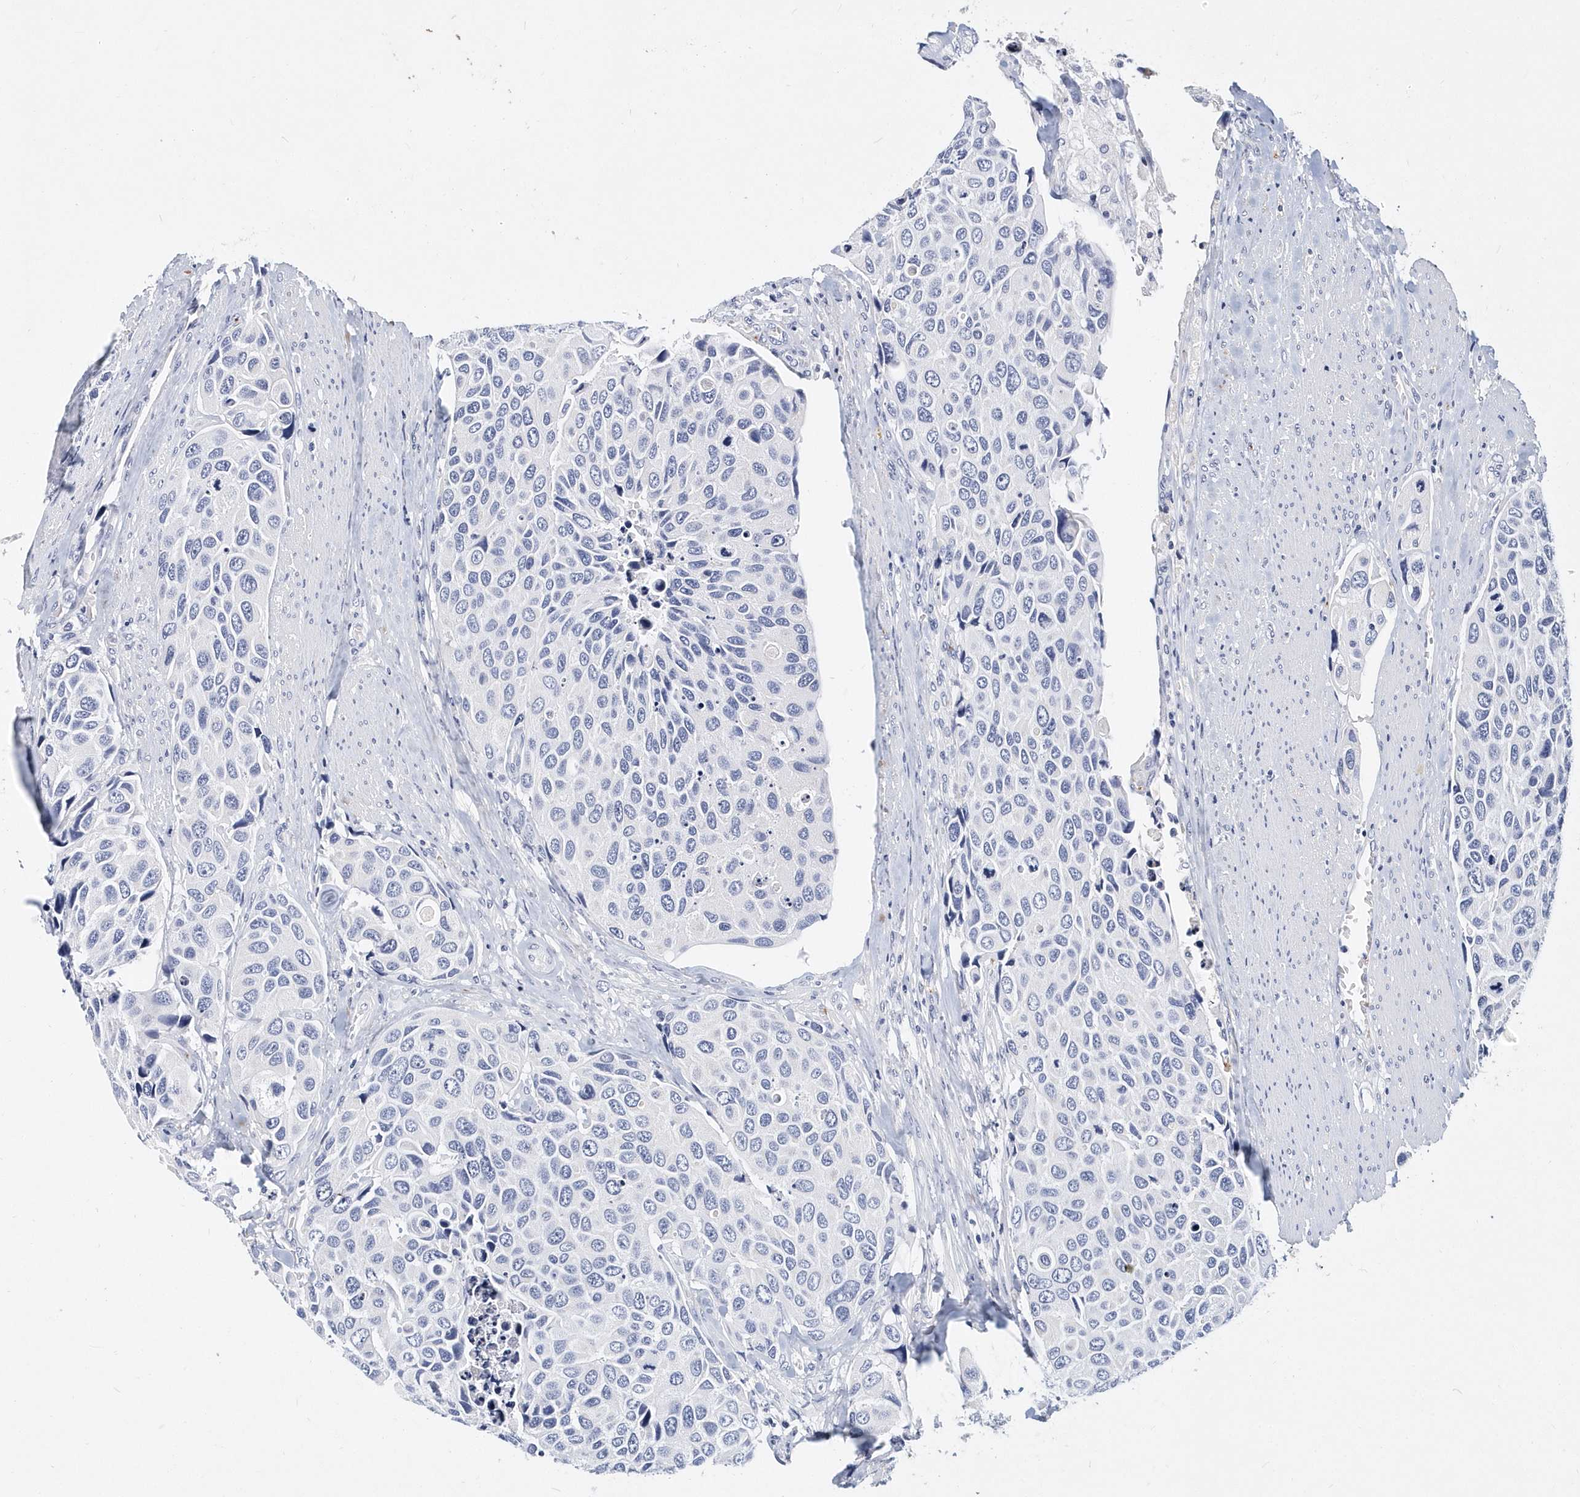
{"staining": {"intensity": "negative", "quantity": "none", "location": "none"}, "tissue": "urothelial cancer", "cell_type": "Tumor cells", "image_type": "cancer", "snomed": [{"axis": "morphology", "description": "Urothelial carcinoma, High grade"}, {"axis": "topography", "description": "Urinary bladder"}], "caption": "Protein analysis of urothelial cancer exhibits no significant positivity in tumor cells.", "gene": "ITGA2B", "patient": {"sex": "male", "age": 74}}